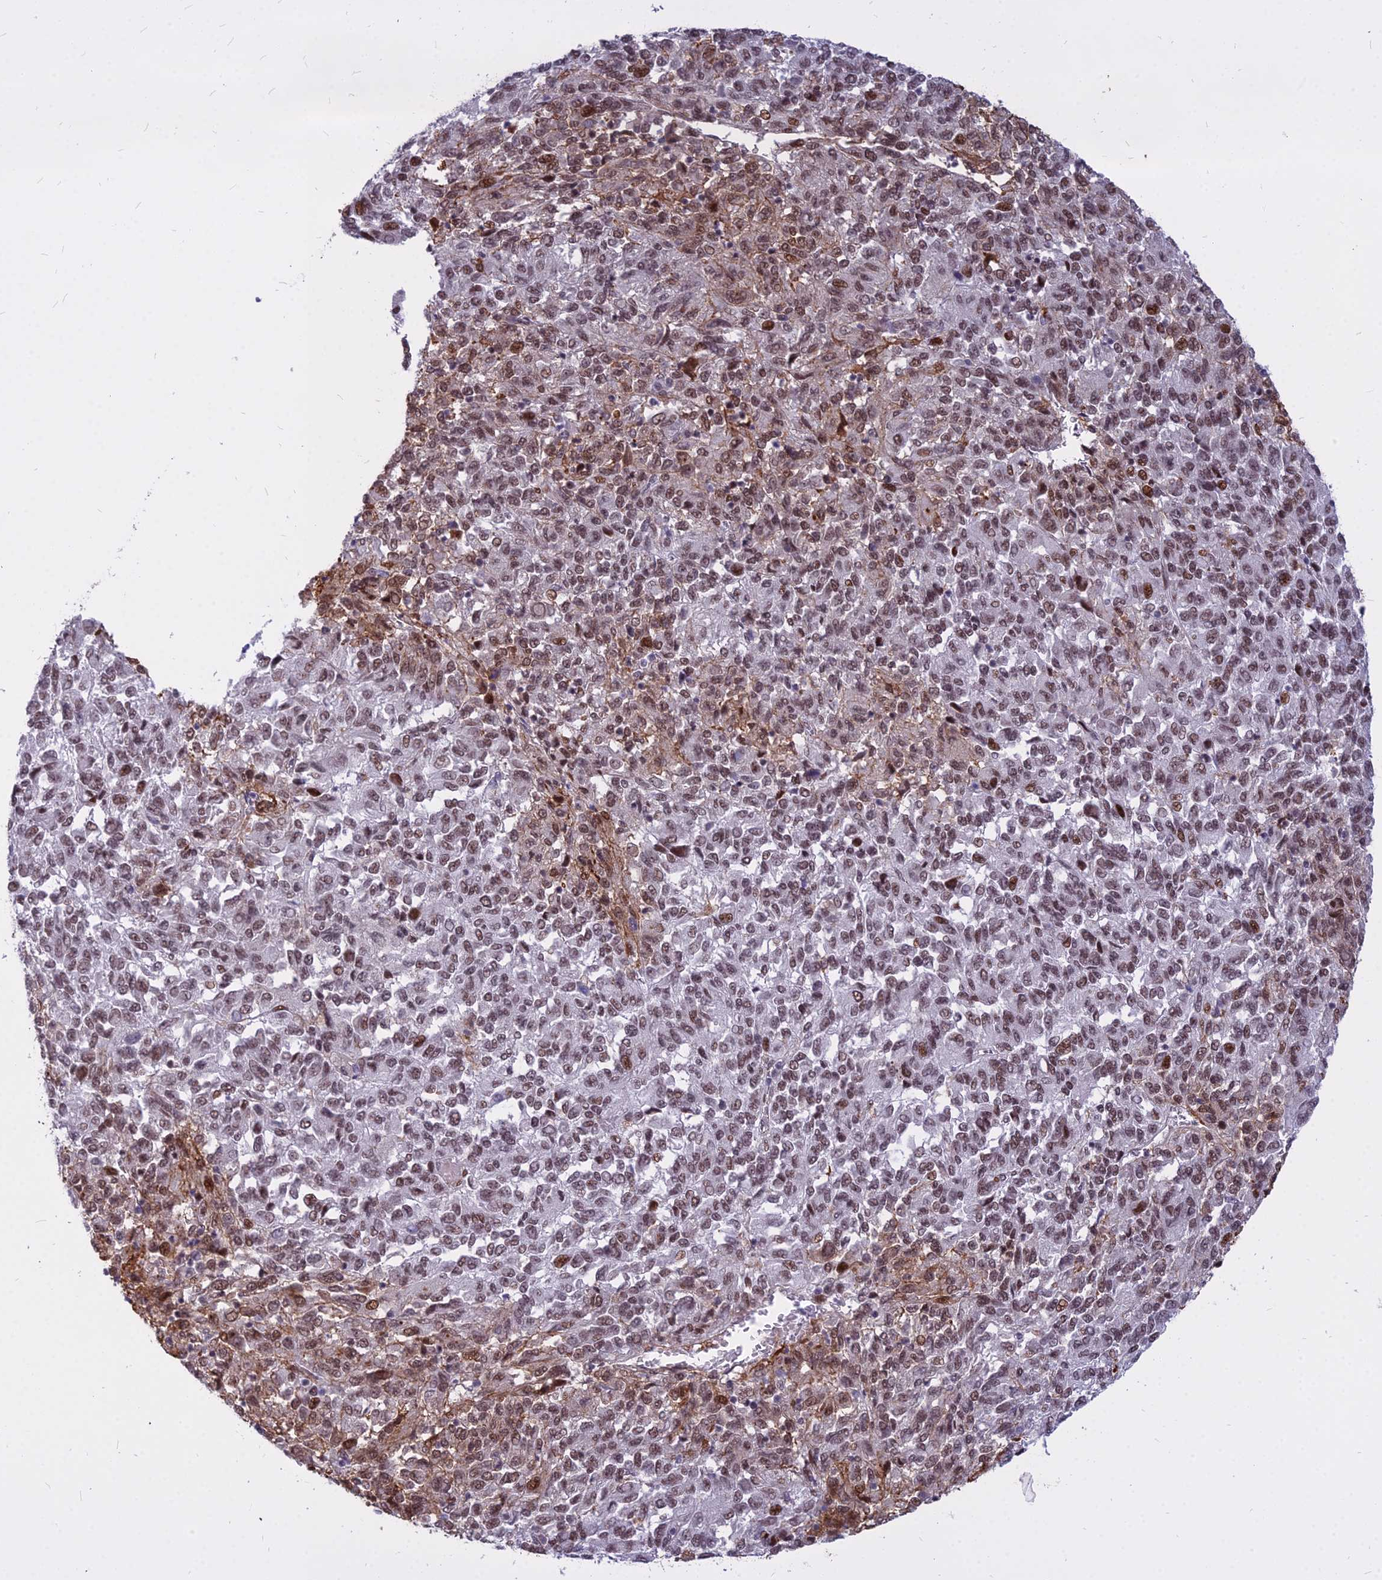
{"staining": {"intensity": "moderate", "quantity": ">75%", "location": "nuclear"}, "tissue": "melanoma", "cell_type": "Tumor cells", "image_type": "cancer", "snomed": [{"axis": "morphology", "description": "Malignant melanoma, Metastatic site"}, {"axis": "topography", "description": "Lung"}], "caption": "A high-resolution micrograph shows IHC staining of malignant melanoma (metastatic site), which displays moderate nuclear positivity in approximately >75% of tumor cells.", "gene": "ALG10", "patient": {"sex": "male", "age": 64}}